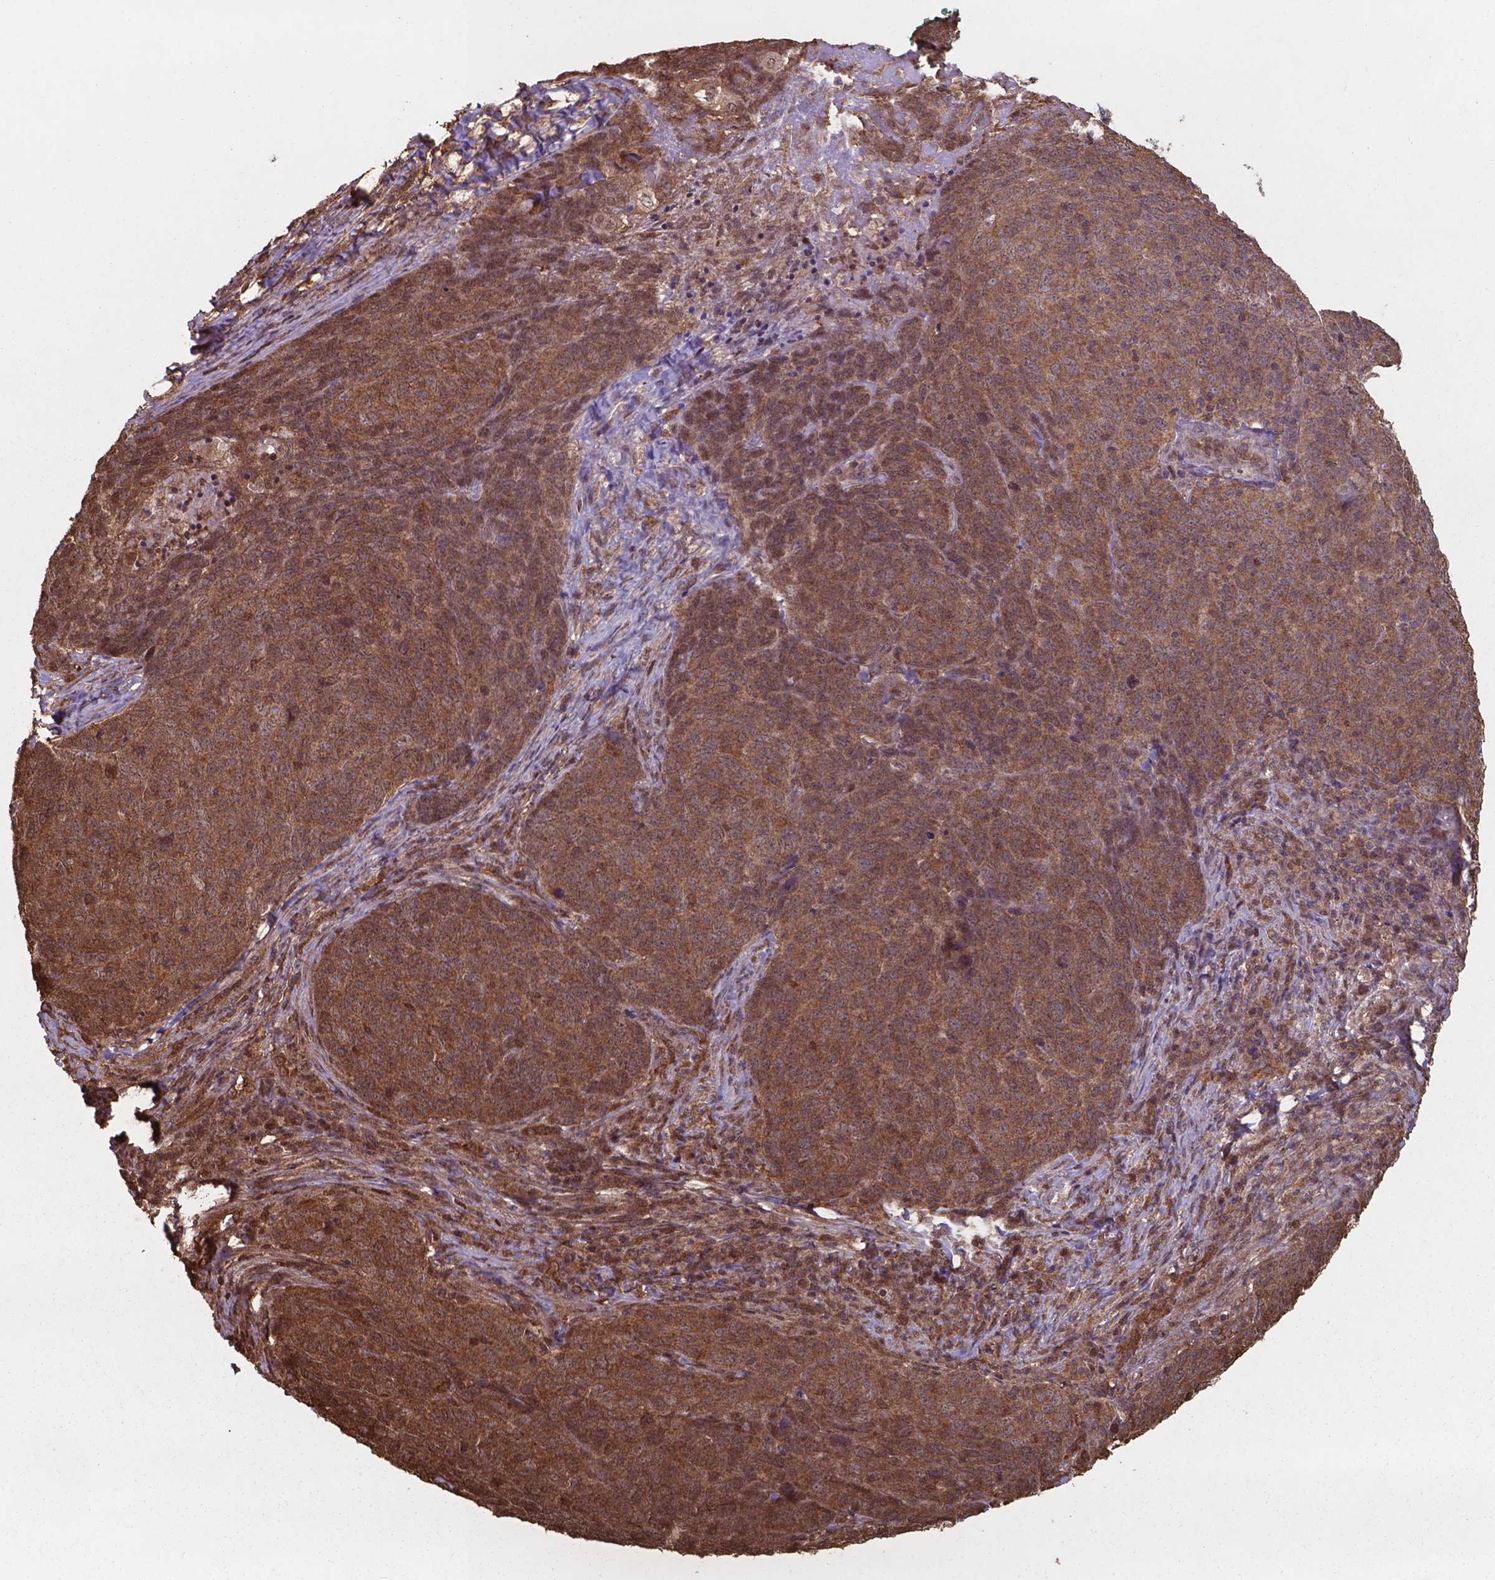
{"staining": {"intensity": "moderate", "quantity": ">75%", "location": "cytoplasmic/membranous,nuclear"}, "tissue": "skin cancer", "cell_type": "Tumor cells", "image_type": "cancer", "snomed": [{"axis": "morphology", "description": "Squamous cell carcinoma, NOS"}, {"axis": "topography", "description": "Skin"}, {"axis": "topography", "description": "Anal"}], "caption": "Immunohistochemical staining of human skin squamous cell carcinoma shows moderate cytoplasmic/membranous and nuclear protein expression in approximately >75% of tumor cells. (IHC, brightfield microscopy, high magnification).", "gene": "CHP2", "patient": {"sex": "female", "age": 51}}